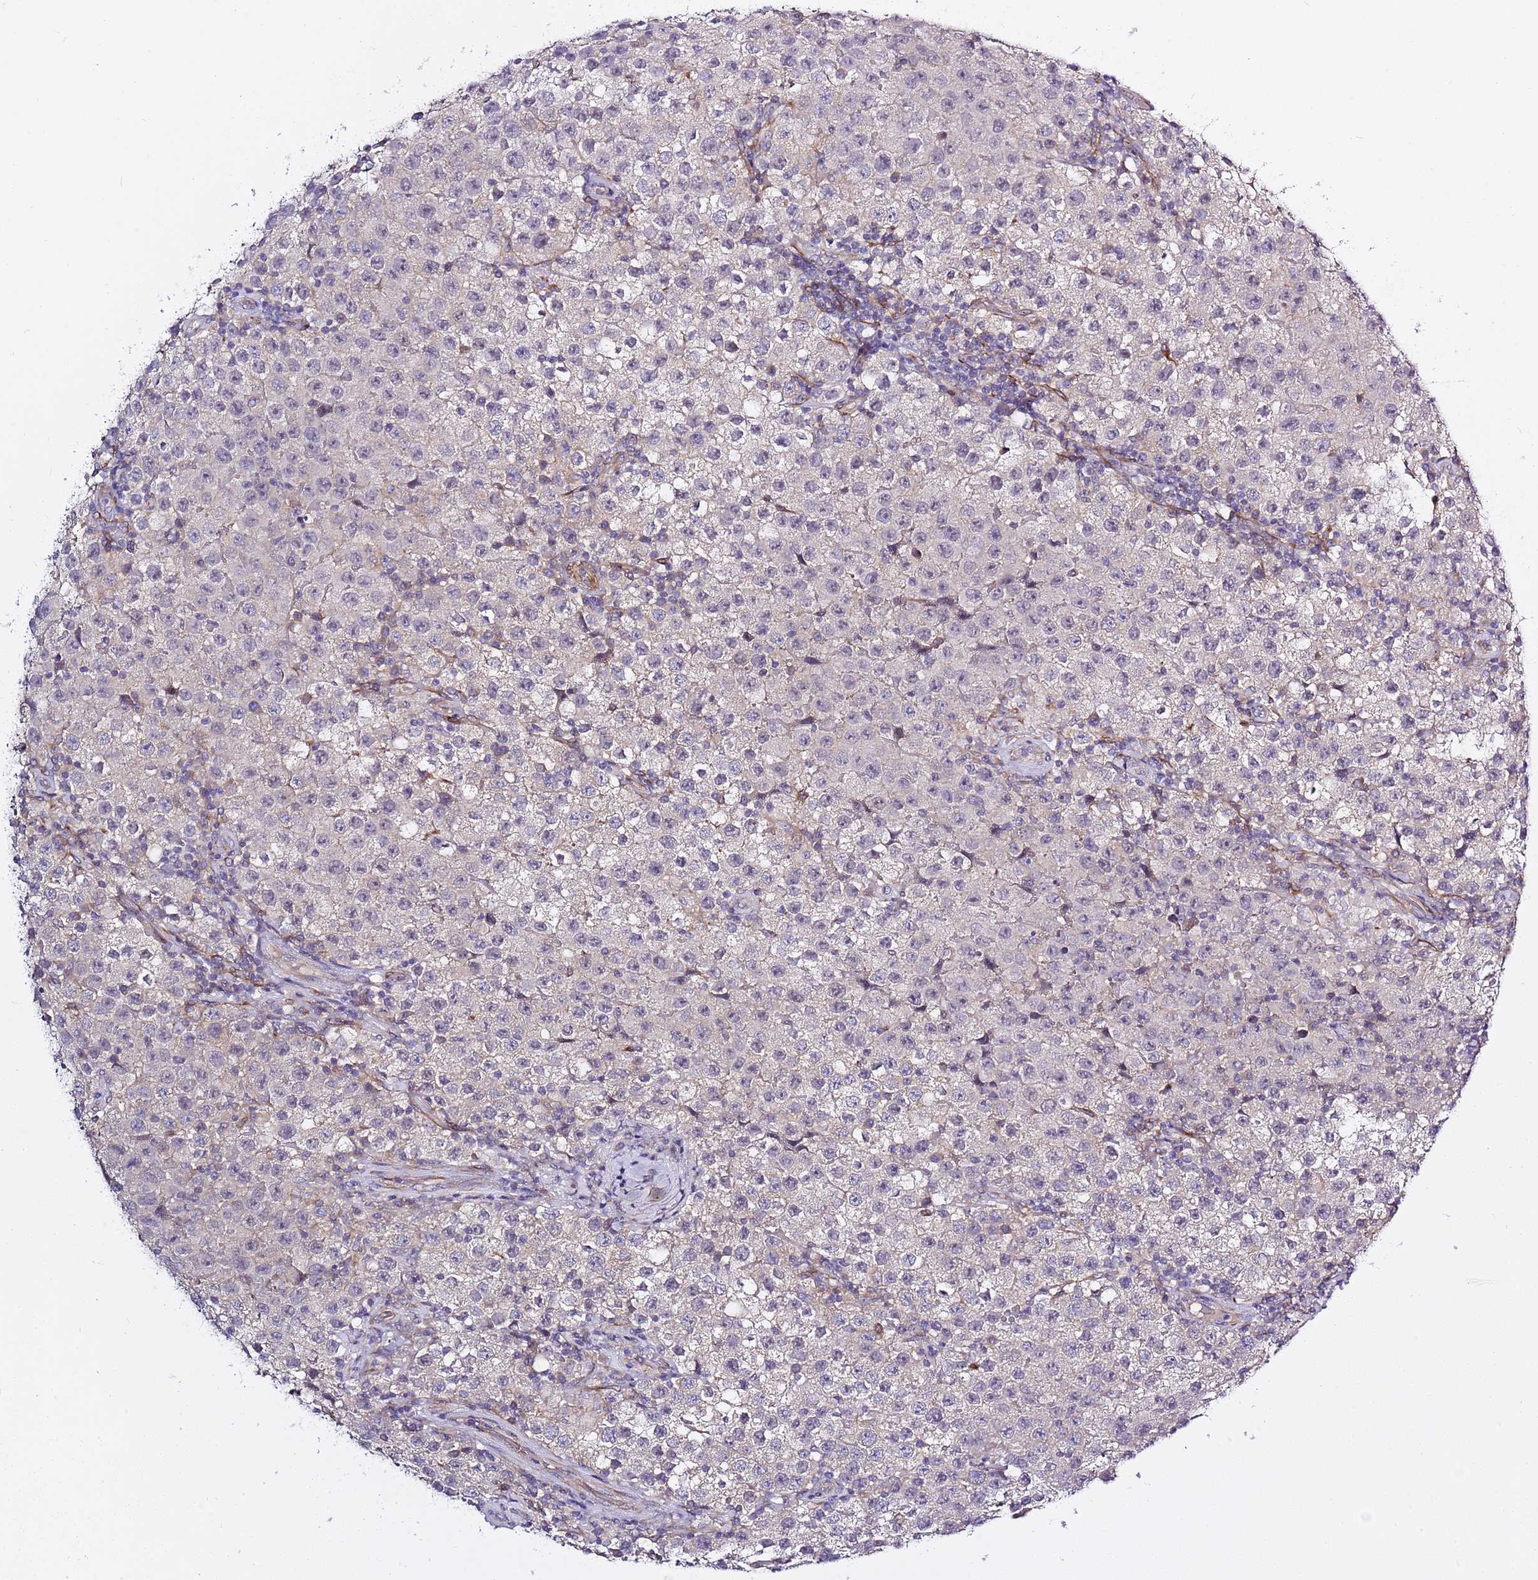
{"staining": {"intensity": "negative", "quantity": "none", "location": "none"}, "tissue": "testis cancer", "cell_type": "Tumor cells", "image_type": "cancer", "snomed": [{"axis": "morphology", "description": "Seminoma, NOS"}, {"axis": "morphology", "description": "Carcinoma, Embryonal, NOS"}, {"axis": "topography", "description": "Testis"}], "caption": "Immunohistochemical staining of human testis cancer (embryonal carcinoma) displays no significant expression in tumor cells.", "gene": "RFK", "patient": {"sex": "male", "age": 41}}